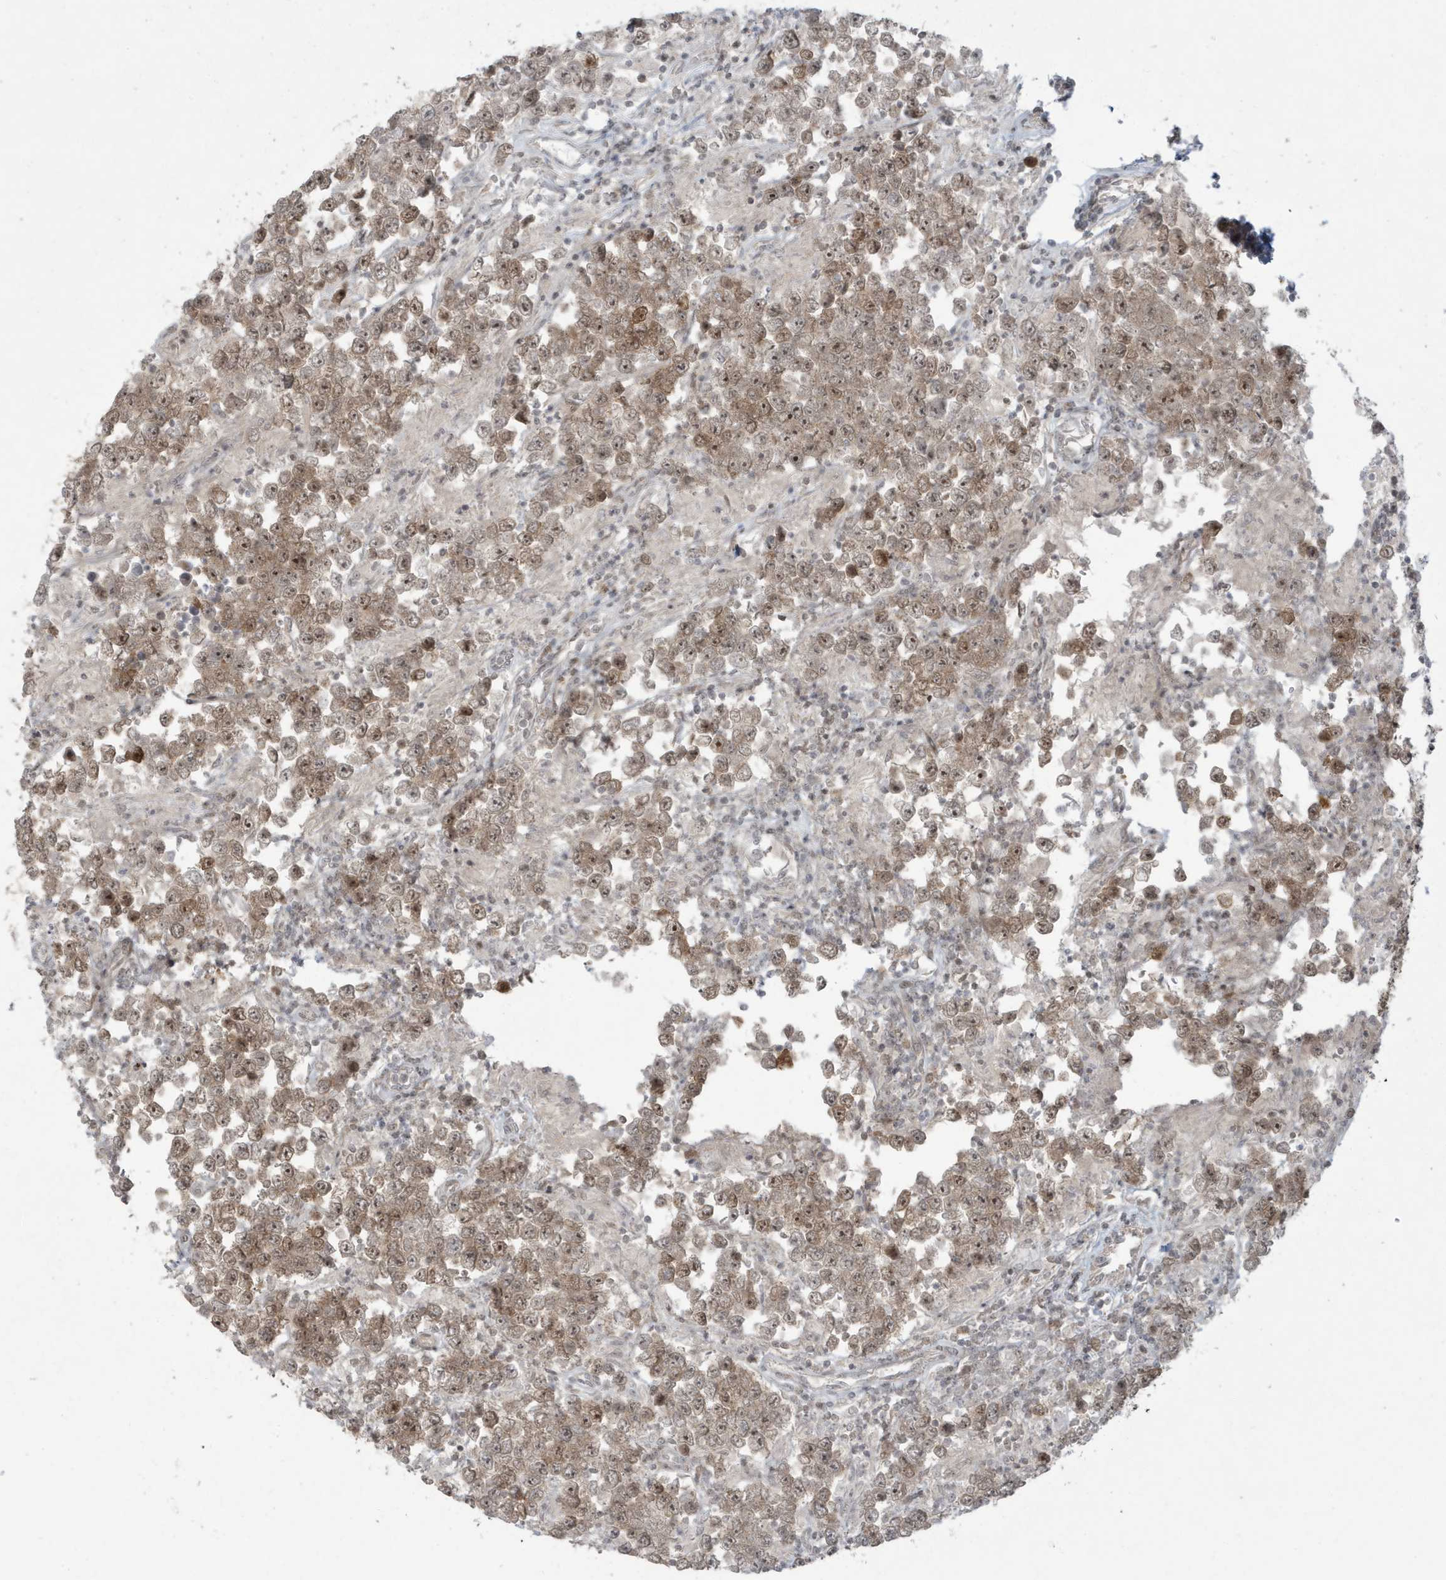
{"staining": {"intensity": "moderate", "quantity": ">75%", "location": "cytoplasmic/membranous,nuclear"}, "tissue": "testis cancer", "cell_type": "Tumor cells", "image_type": "cancer", "snomed": [{"axis": "morphology", "description": "Normal tissue, NOS"}, {"axis": "morphology", "description": "Urothelial carcinoma, High grade"}, {"axis": "morphology", "description": "Seminoma, NOS"}, {"axis": "morphology", "description": "Carcinoma, Embryonal, NOS"}, {"axis": "topography", "description": "Urinary bladder"}, {"axis": "topography", "description": "Testis"}], "caption": "There is medium levels of moderate cytoplasmic/membranous and nuclear positivity in tumor cells of testis embryonal carcinoma, as demonstrated by immunohistochemical staining (brown color).", "gene": "C1orf52", "patient": {"sex": "male", "age": 41}}